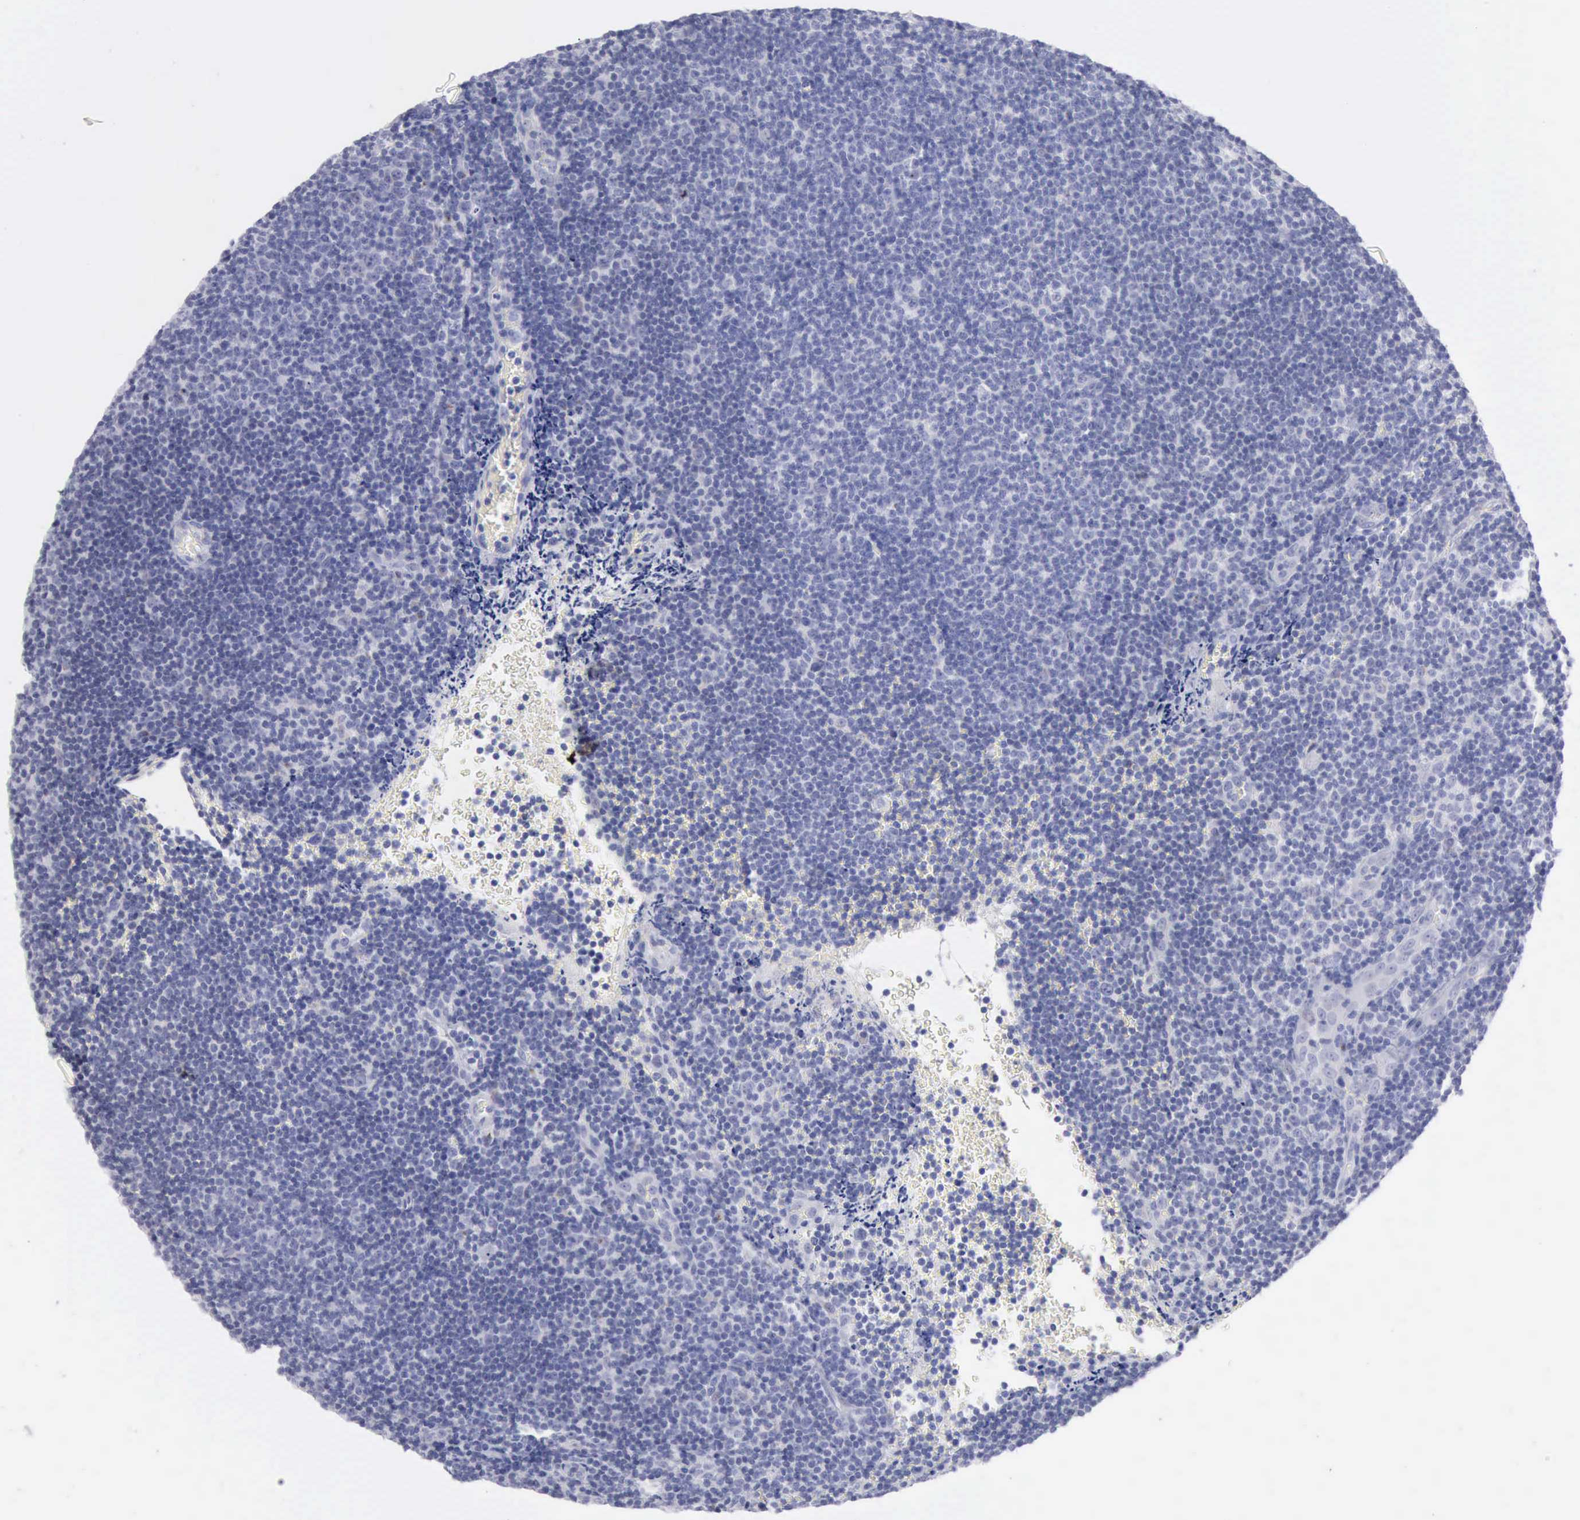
{"staining": {"intensity": "negative", "quantity": "none", "location": "none"}, "tissue": "lymphoma", "cell_type": "Tumor cells", "image_type": "cancer", "snomed": [{"axis": "morphology", "description": "Malignant lymphoma, non-Hodgkin's type, Low grade"}, {"axis": "topography", "description": "Lymph node"}], "caption": "The image reveals no staining of tumor cells in lymphoma.", "gene": "ANGEL1", "patient": {"sex": "male", "age": 49}}